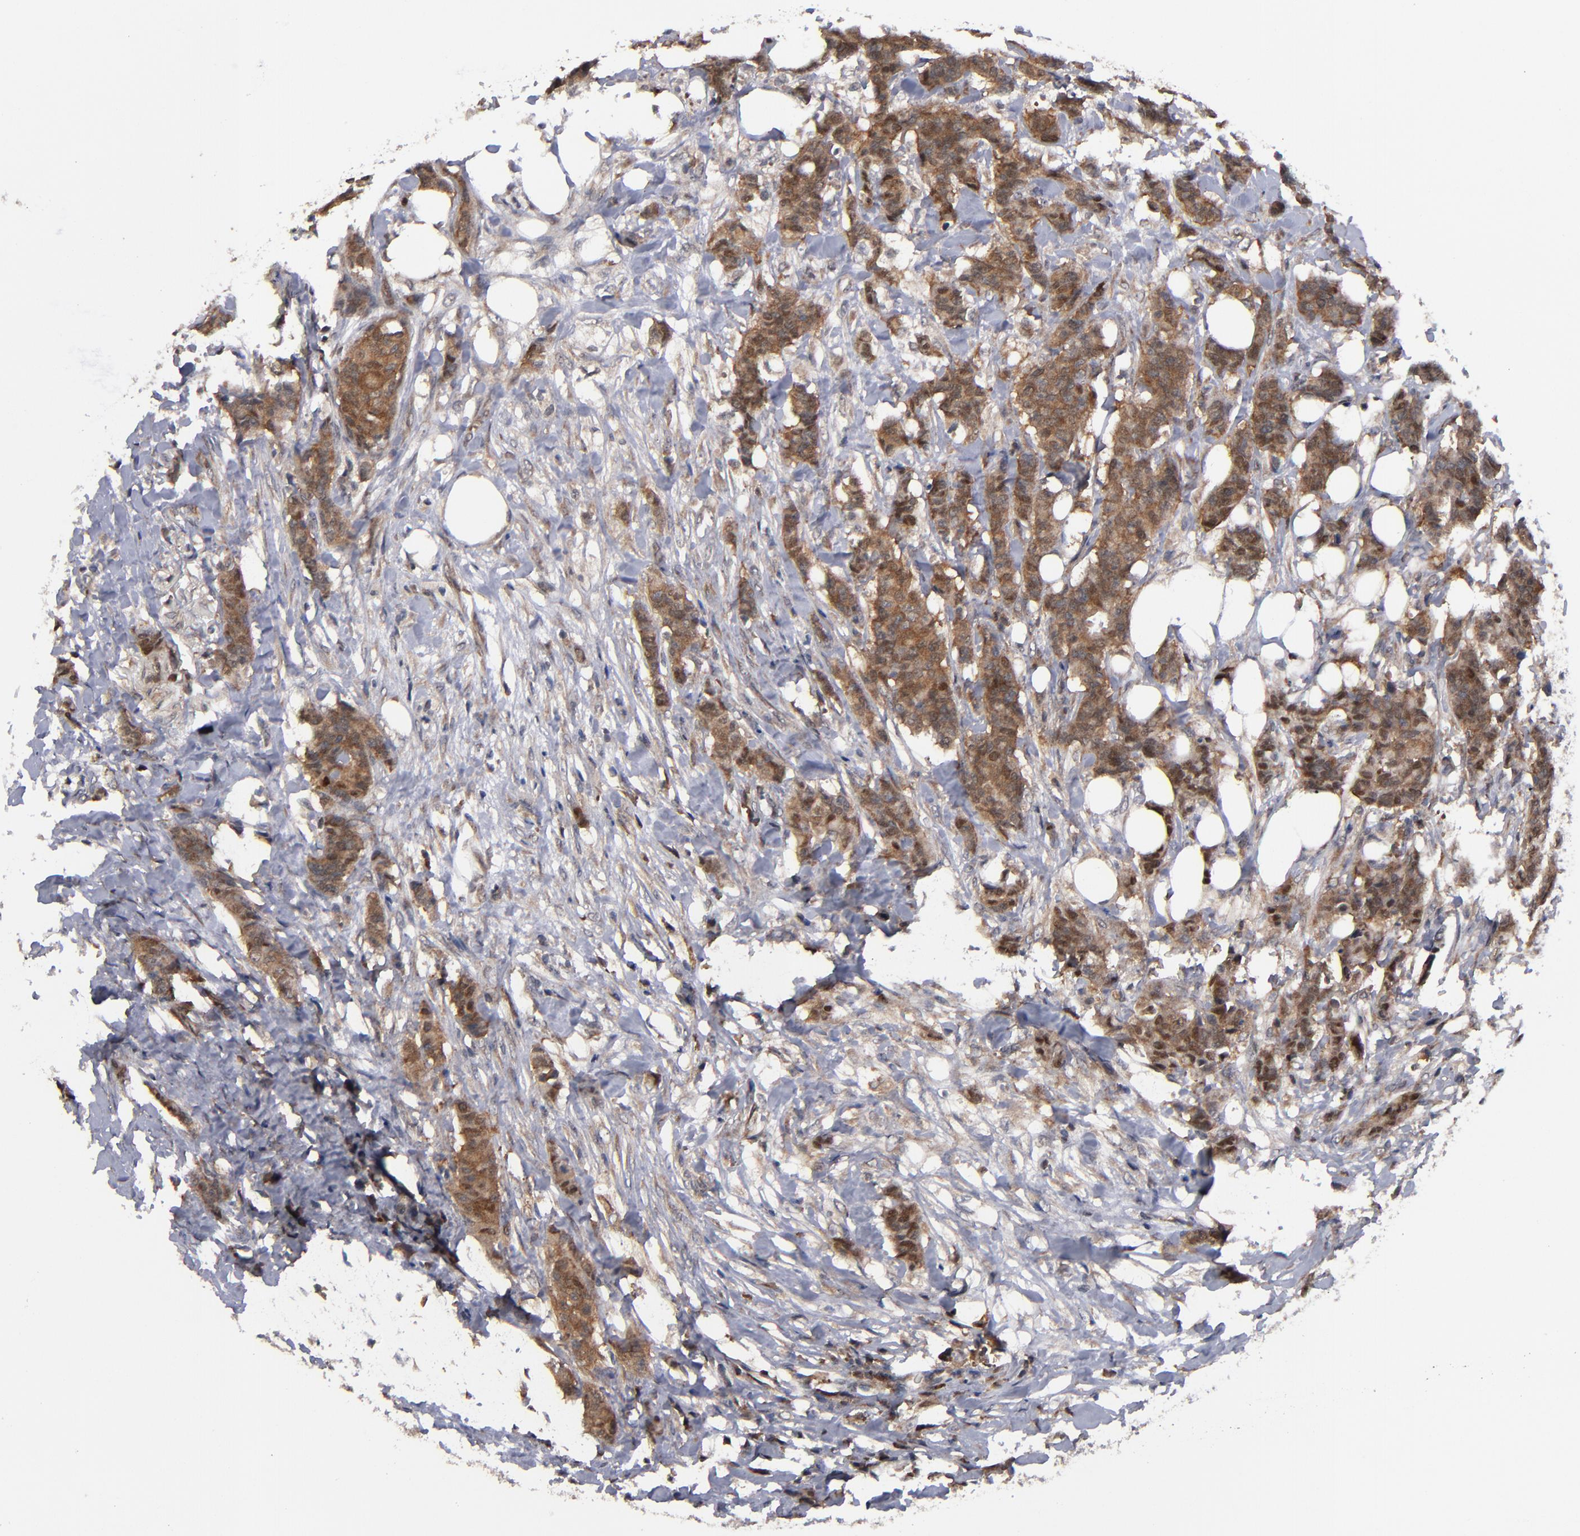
{"staining": {"intensity": "strong", "quantity": ">75%", "location": "cytoplasmic/membranous"}, "tissue": "breast cancer", "cell_type": "Tumor cells", "image_type": "cancer", "snomed": [{"axis": "morphology", "description": "Duct carcinoma"}, {"axis": "topography", "description": "Breast"}], "caption": "IHC staining of breast cancer (infiltrating ductal carcinoma), which reveals high levels of strong cytoplasmic/membranous expression in about >75% of tumor cells indicating strong cytoplasmic/membranous protein positivity. The staining was performed using DAB (brown) for protein detection and nuclei were counterstained in hematoxylin (blue).", "gene": "ALG13", "patient": {"sex": "female", "age": 40}}